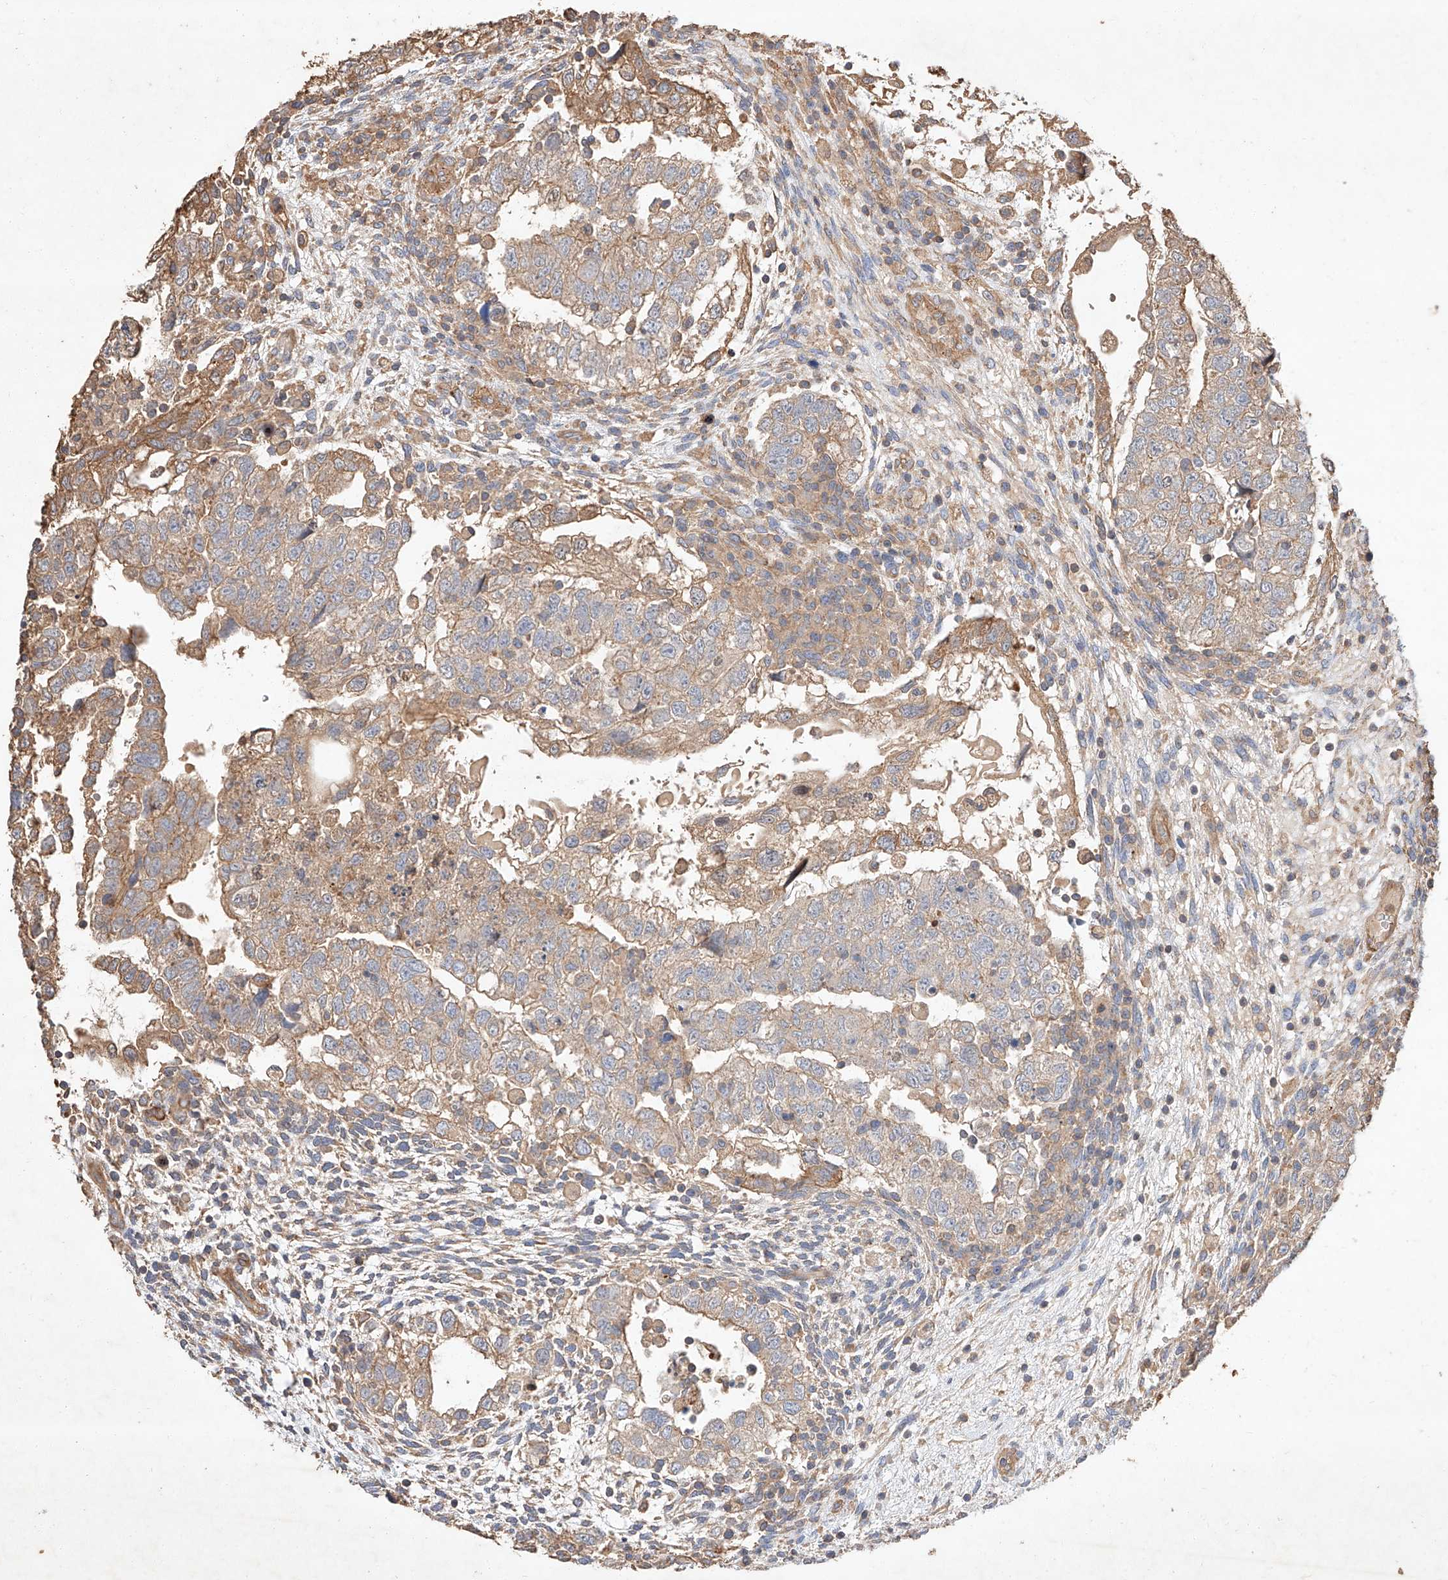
{"staining": {"intensity": "moderate", "quantity": "25%-75%", "location": "cytoplasmic/membranous"}, "tissue": "testis cancer", "cell_type": "Tumor cells", "image_type": "cancer", "snomed": [{"axis": "morphology", "description": "Carcinoma, Embryonal, NOS"}, {"axis": "topography", "description": "Testis"}], "caption": "The immunohistochemical stain labels moderate cytoplasmic/membranous staining in tumor cells of testis cancer tissue. (DAB IHC with brightfield microscopy, high magnification).", "gene": "GHDC", "patient": {"sex": "male", "age": 37}}